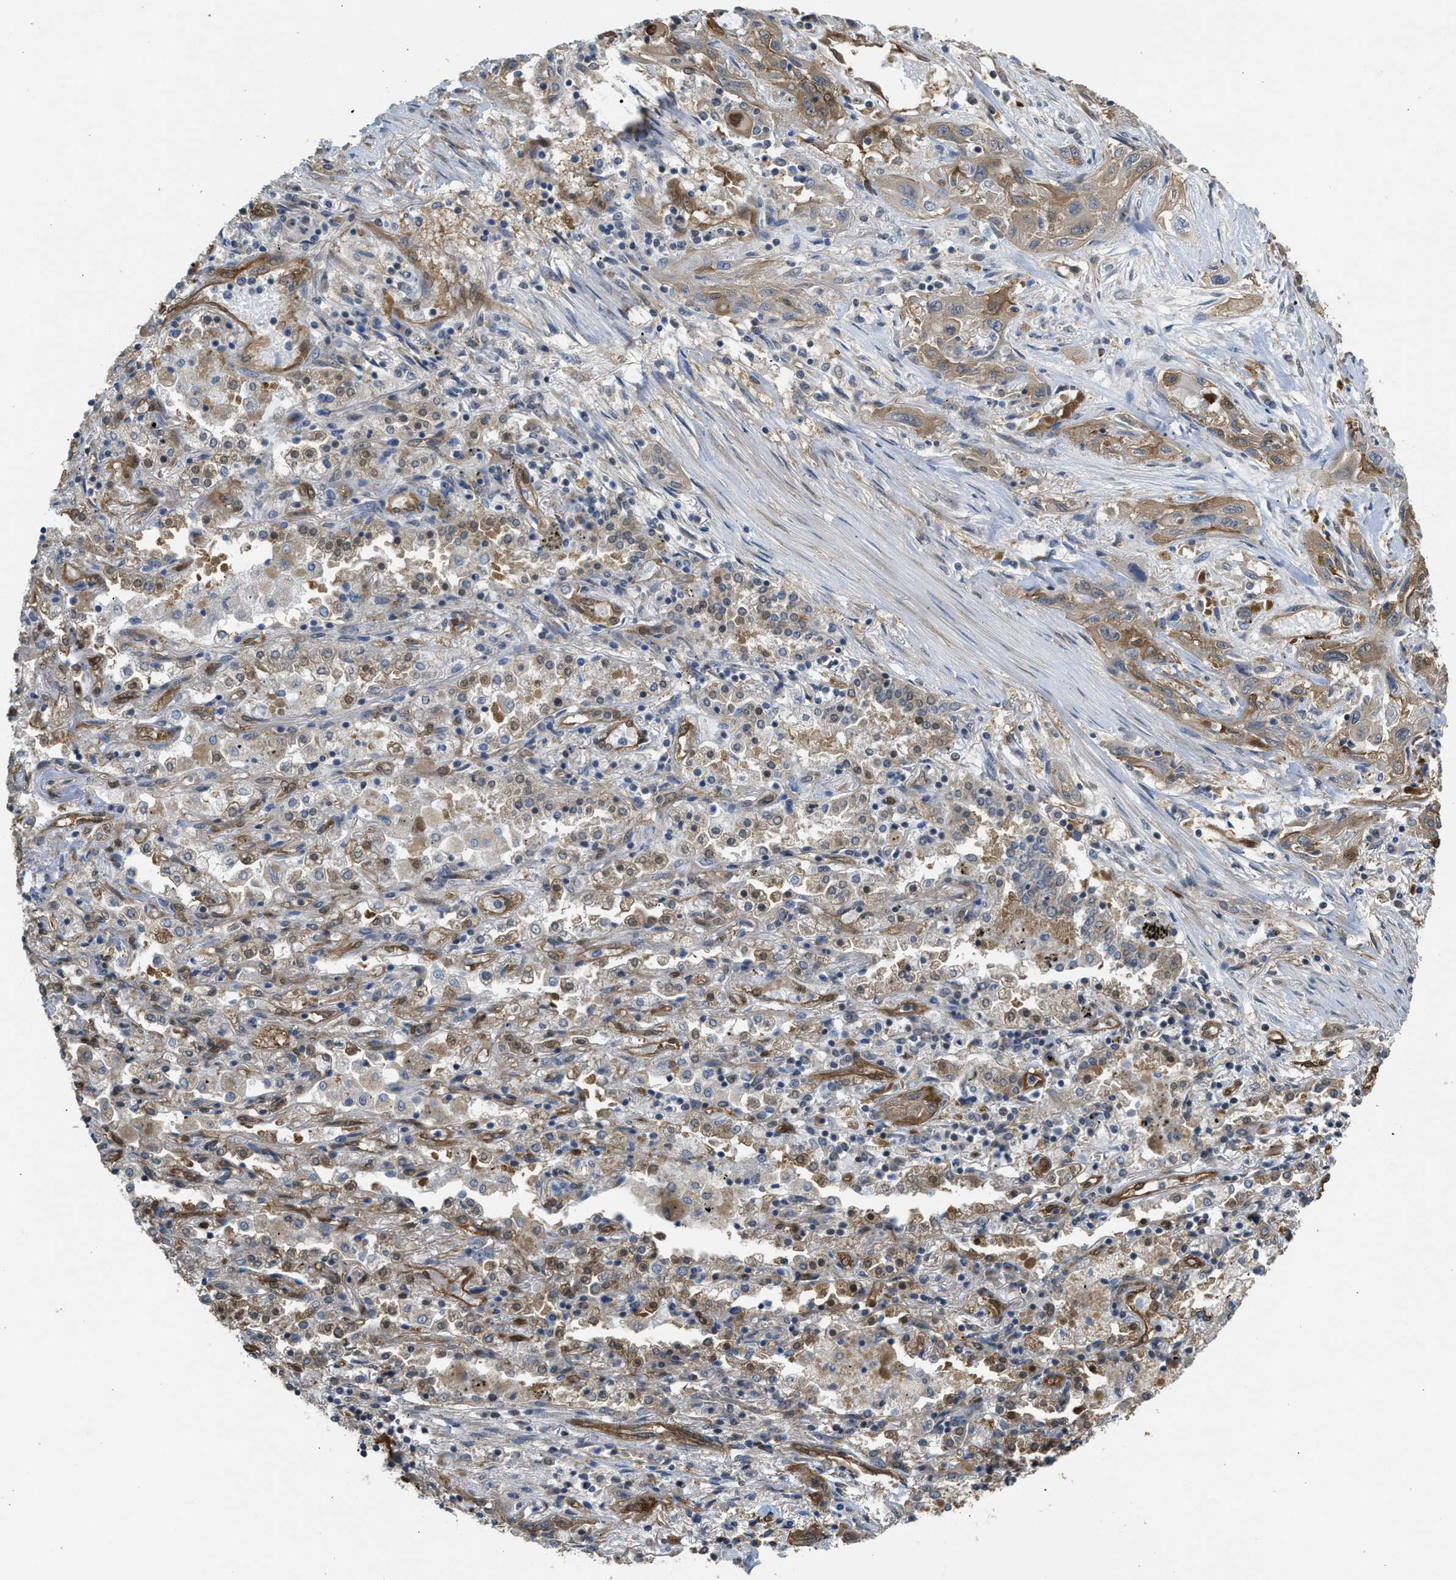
{"staining": {"intensity": "weak", "quantity": ">75%", "location": "cytoplasmic/membranous"}, "tissue": "lung cancer", "cell_type": "Tumor cells", "image_type": "cancer", "snomed": [{"axis": "morphology", "description": "Squamous cell carcinoma, NOS"}, {"axis": "topography", "description": "Lung"}], "caption": "This is an image of IHC staining of lung cancer (squamous cell carcinoma), which shows weak staining in the cytoplasmic/membranous of tumor cells.", "gene": "BAG3", "patient": {"sex": "female", "age": 47}}